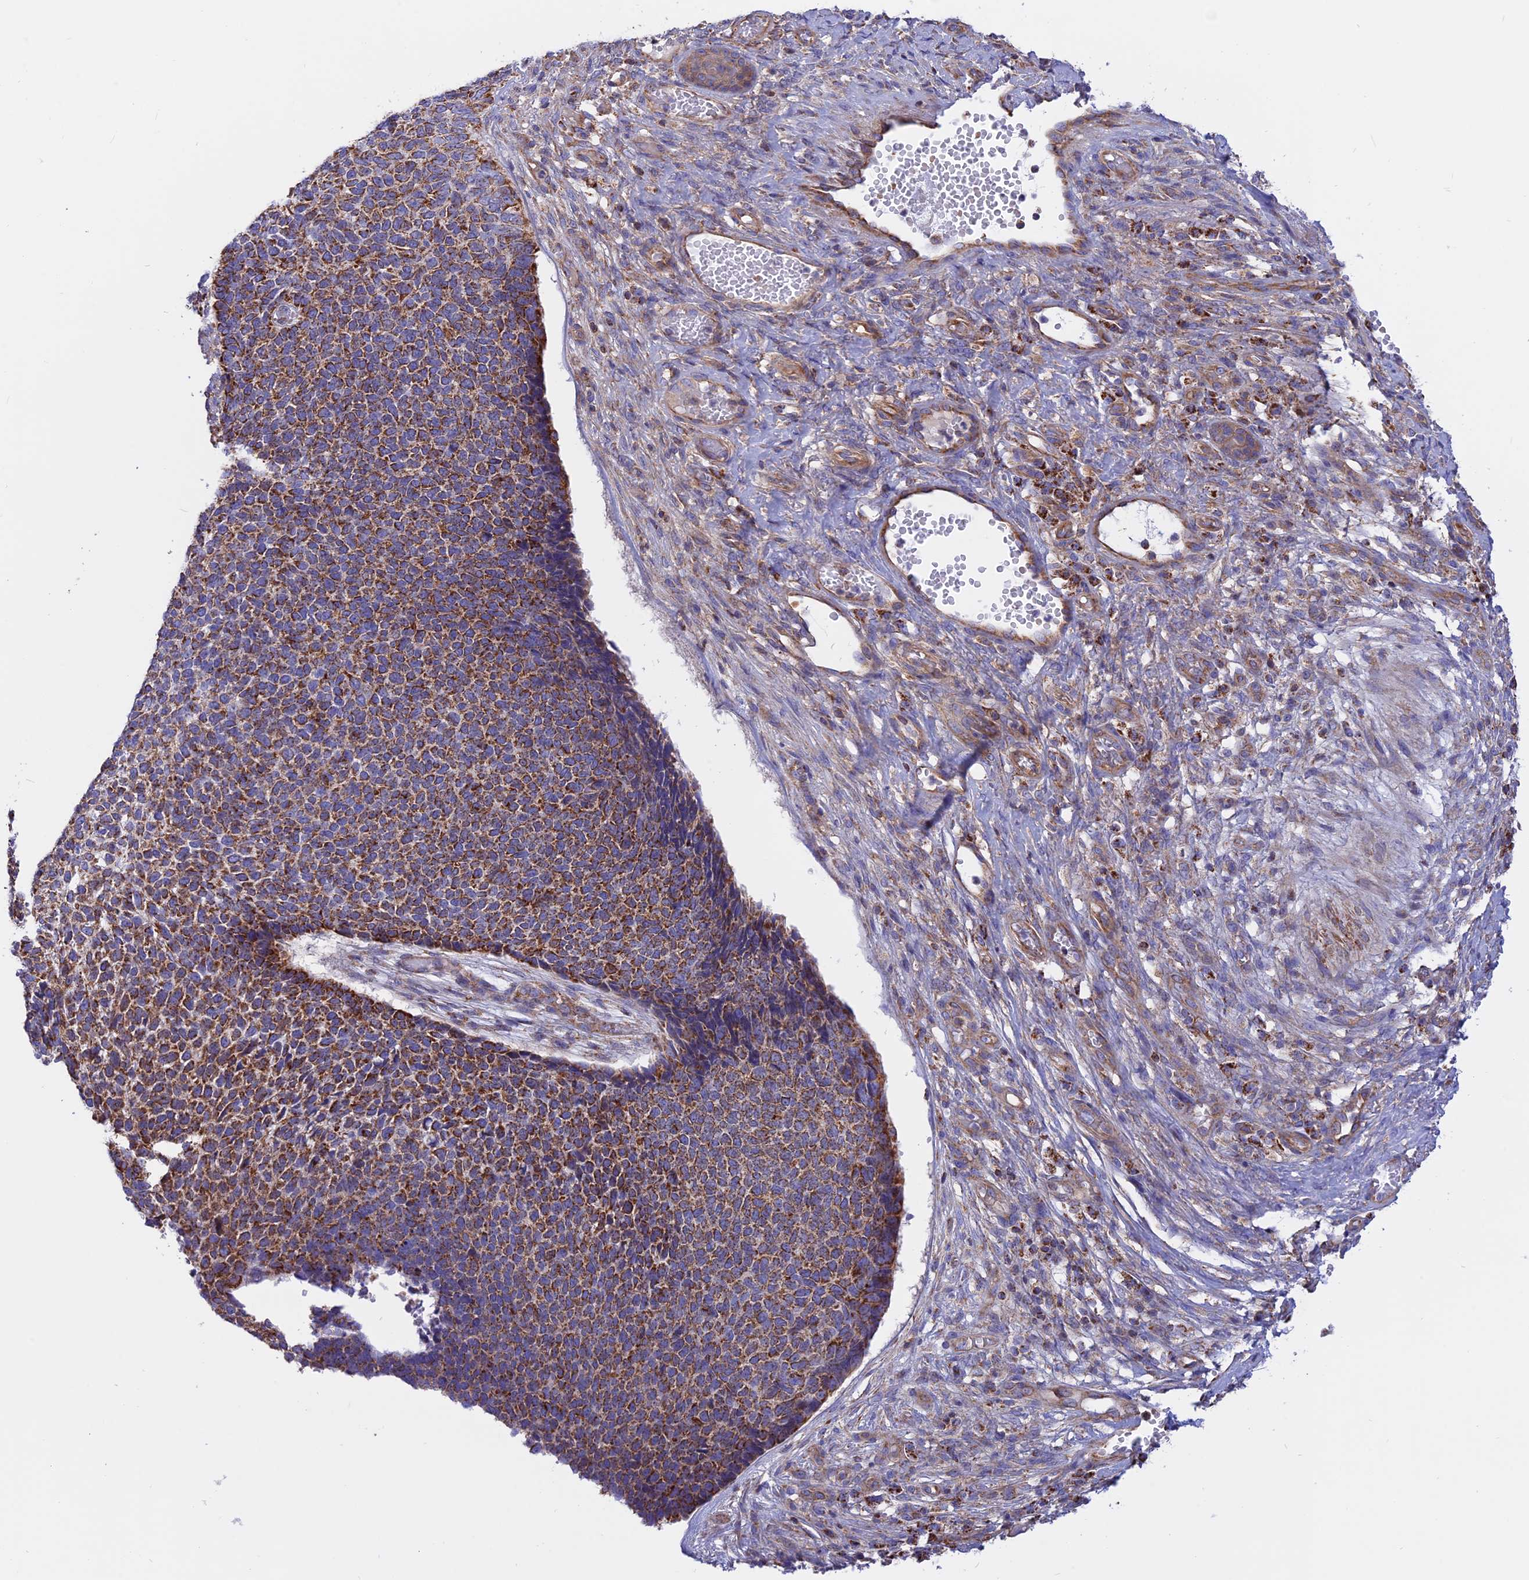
{"staining": {"intensity": "strong", "quantity": ">75%", "location": "cytoplasmic/membranous"}, "tissue": "skin cancer", "cell_type": "Tumor cells", "image_type": "cancer", "snomed": [{"axis": "morphology", "description": "Basal cell carcinoma"}, {"axis": "topography", "description": "Skin"}], "caption": "A brown stain shows strong cytoplasmic/membranous positivity of a protein in basal cell carcinoma (skin) tumor cells.", "gene": "GCDH", "patient": {"sex": "female", "age": 84}}